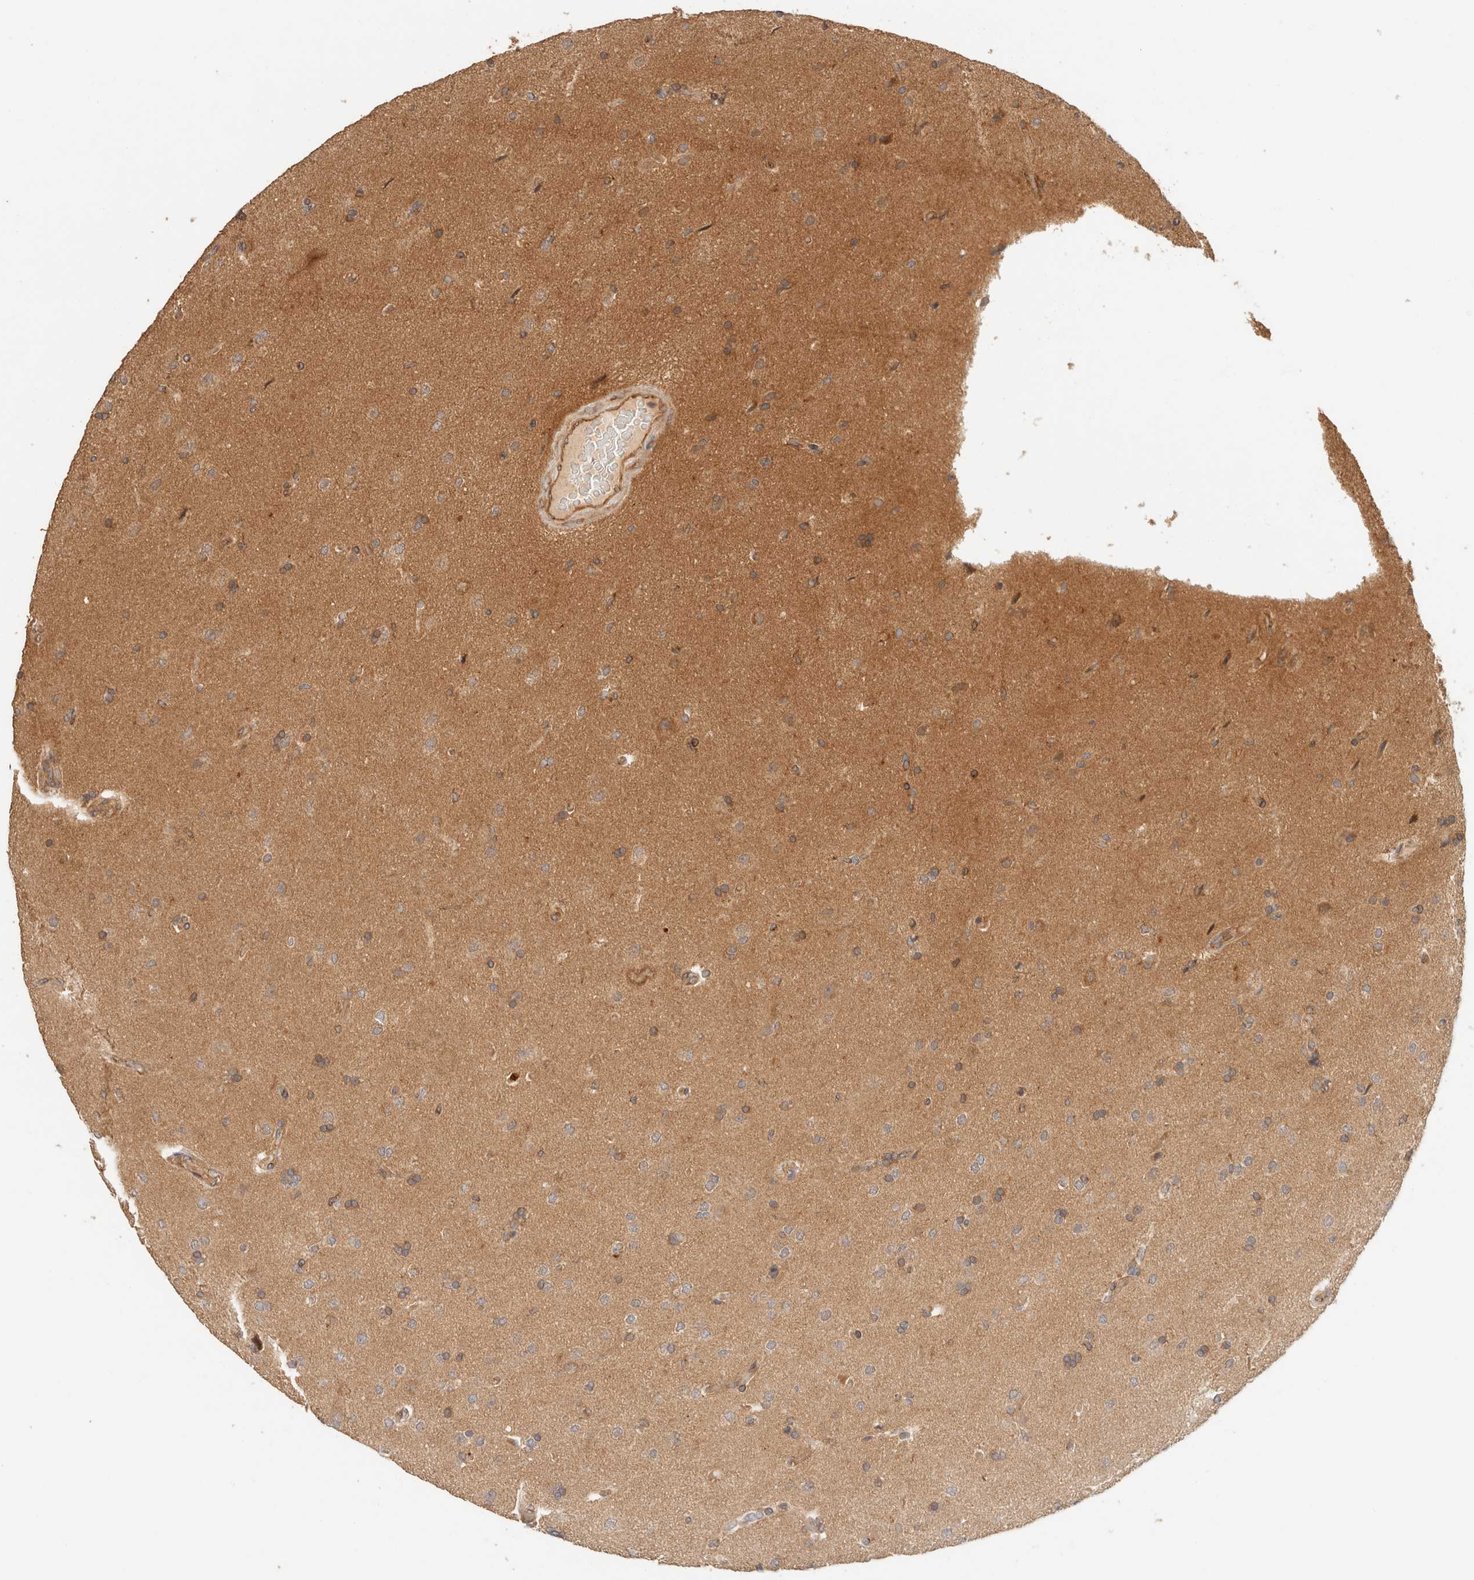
{"staining": {"intensity": "moderate", "quantity": ">75%", "location": "cytoplasmic/membranous"}, "tissue": "glioma", "cell_type": "Tumor cells", "image_type": "cancer", "snomed": [{"axis": "morphology", "description": "Glioma, malignant, High grade"}, {"axis": "topography", "description": "Brain"}], "caption": "Brown immunohistochemical staining in malignant glioma (high-grade) exhibits moderate cytoplasmic/membranous positivity in about >75% of tumor cells.", "gene": "TACC1", "patient": {"sex": "male", "age": 72}}